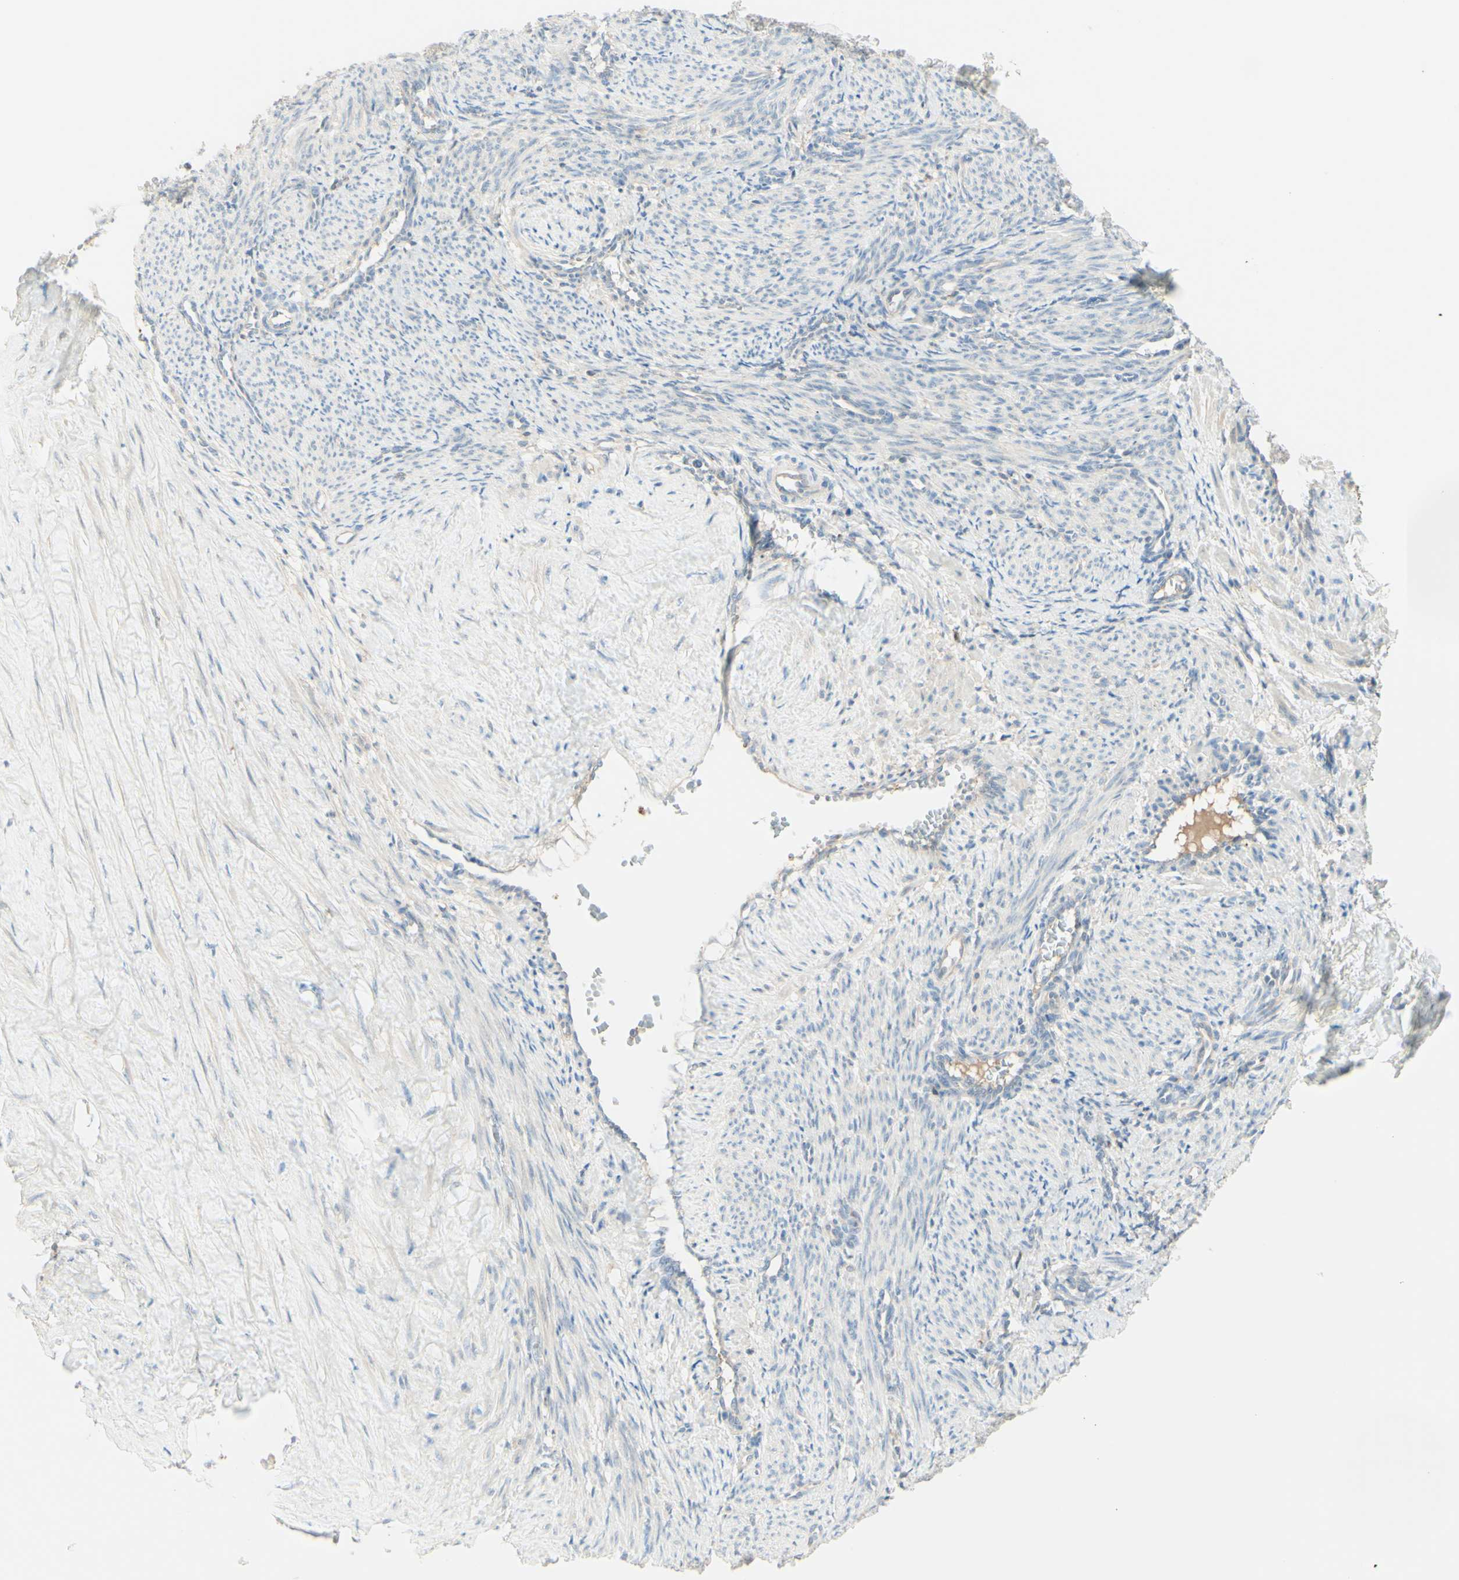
{"staining": {"intensity": "negative", "quantity": "none", "location": "none"}, "tissue": "smooth muscle", "cell_type": "Smooth muscle cells", "image_type": "normal", "snomed": [{"axis": "morphology", "description": "Normal tissue, NOS"}, {"axis": "topography", "description": "Endometrium"}], "caption": "The photomicrograph demonstrates no significant positivity in smooth muscle cells of smooth muscle. (DAB immunohistochemistry with hematoxylin counter stain).", "gene": "MTM1", "patient": {"sex": "female", "age": 33}}